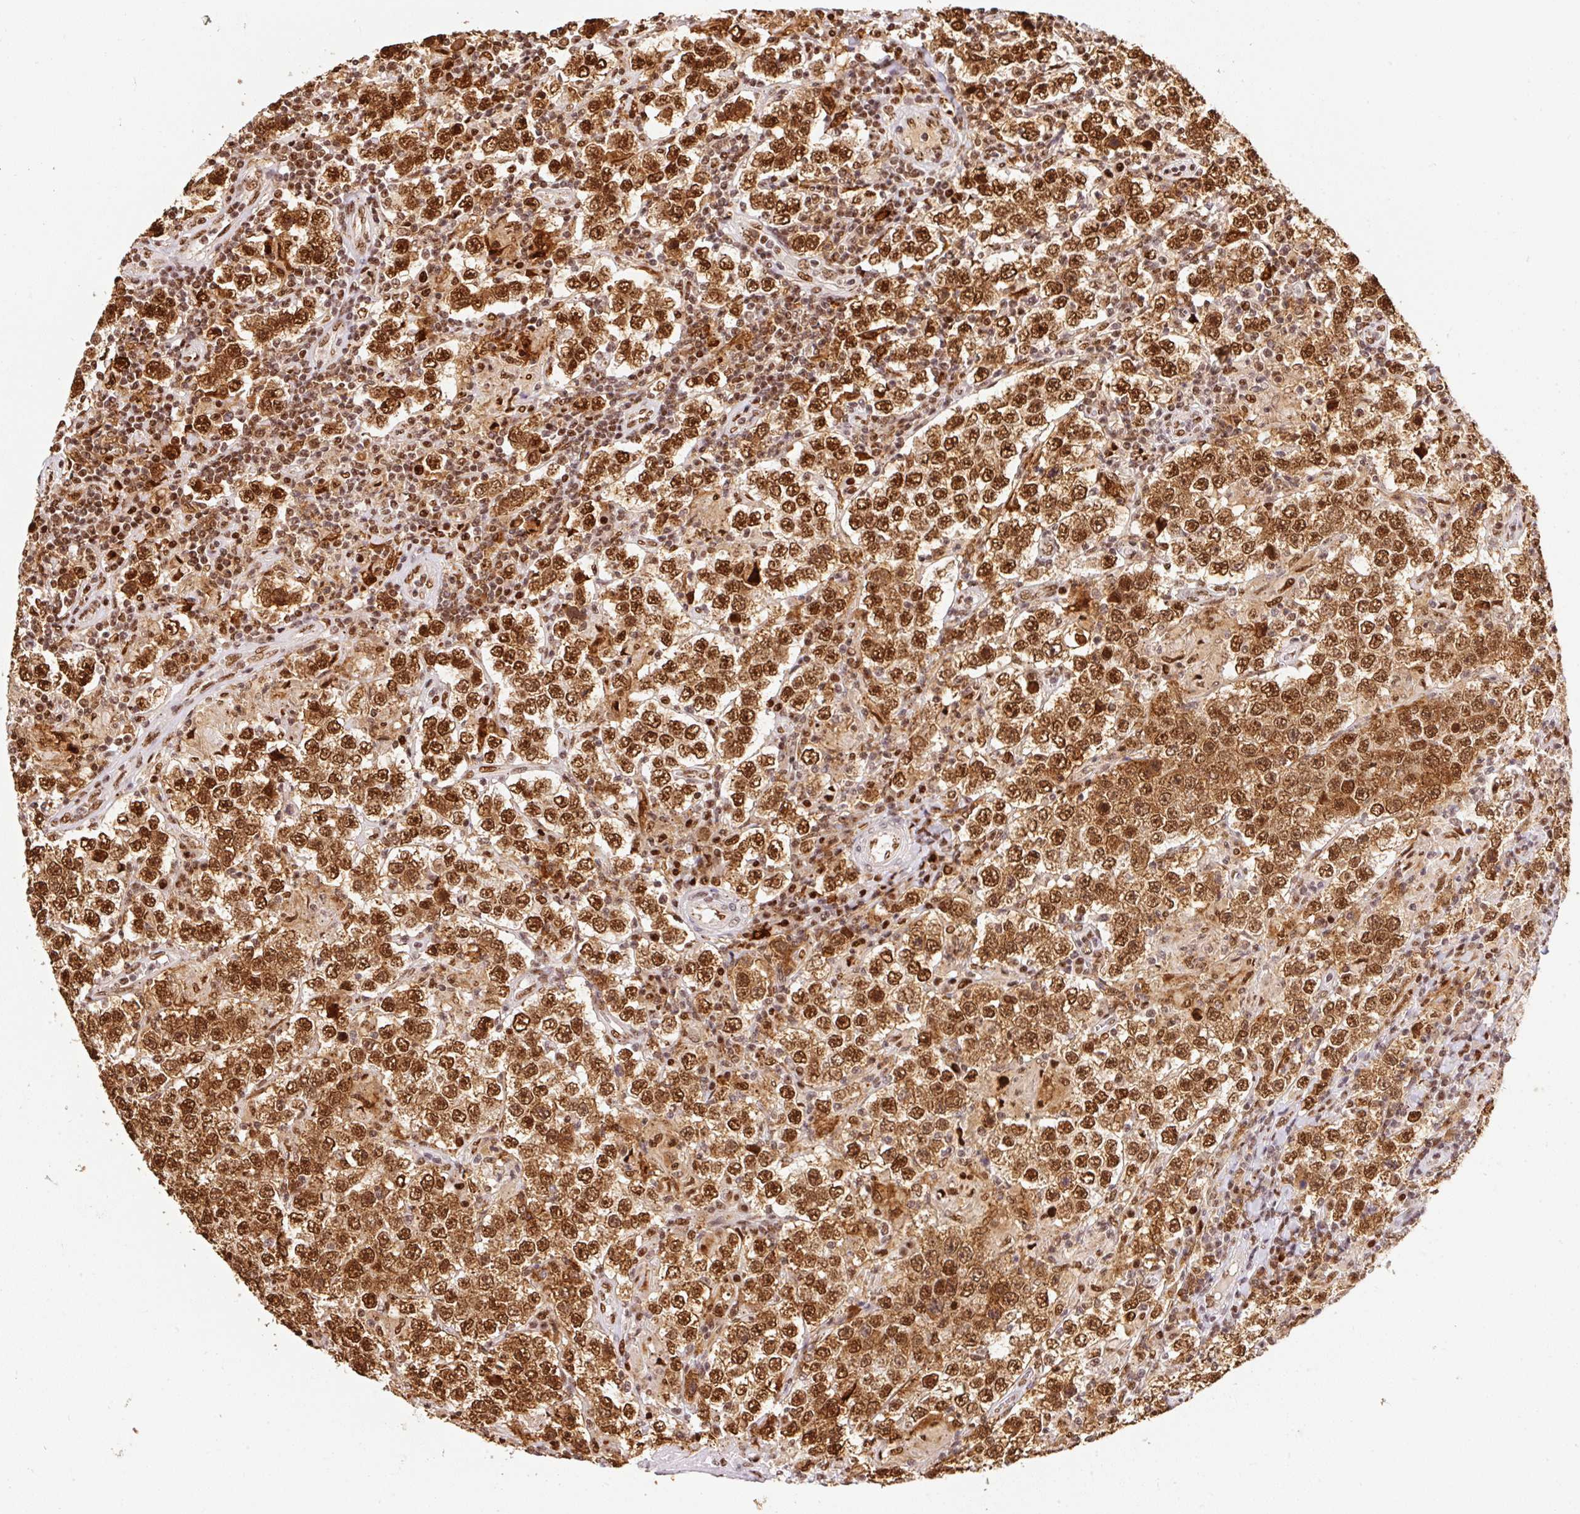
{"staining": {"intensity": "strong", "quantity": ">75%", "location": "cytoplasmic/membranous,nuclear"}, "tissue": "testis cancer", "cell_type": "Tumor cells", "image_type": "cancer", "snomed": [{"axis": "morphology", "description": "Normal tissue, NOS"}, {"axis": "morphology", "description": "Urothelial carcinoma, High grade"}, {"axis": "morphology", "description": "Seminoma, NOS"}, {"axis": "morphology", "description": "Carcinoma, Embryonal, NOS"}, {"axis": "topography", "description": "Urinary bladder"}, {"axis": "topography", "description": "Testis"}], "caption": "A brown stain highlights strong cytoplasmic/membranous and nuclear expression of a protein in testis cancer tumor cells.", "gene": "GPR139", "patient": {"sex": "male", "age": 41}}